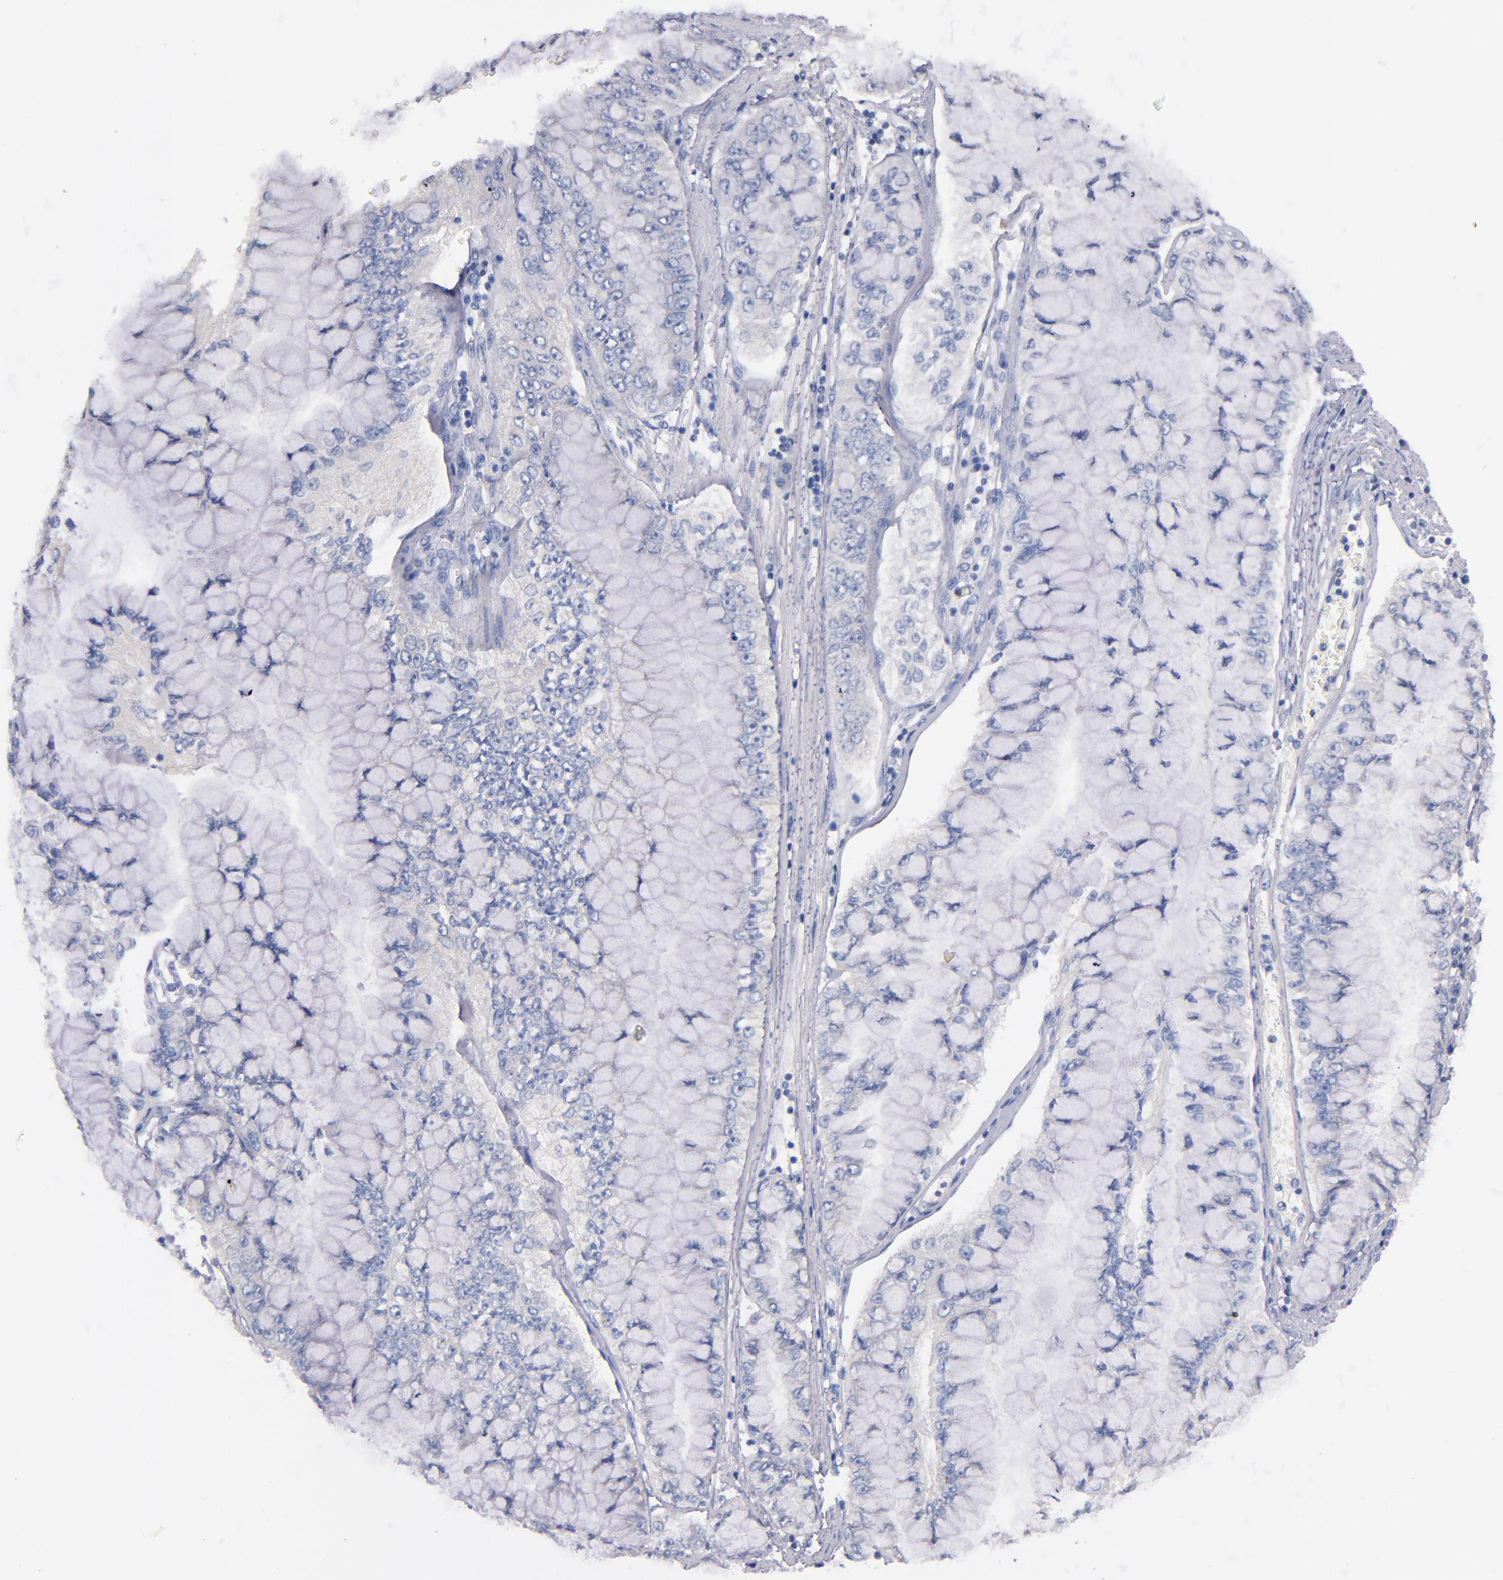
{"staining": {"intensity": "negative", "quantity": "none", "location": "none"}, "tissue": "liver cancer", "cell_type": "Tumor cells", "image_type": "cancer", "snomed": [{"axis": "morphology", "description": "Cholangiocarcinoma"}, {"axis": "topography", "description": "Liver"}], "caption": "DAB immunohistochemical staining of human cholangiocarcinoma (liver) exhibits no significant positivity in tumor cells.", "gene": "CNTNAP2", "patient": {"sex": "female", "age": 79}}